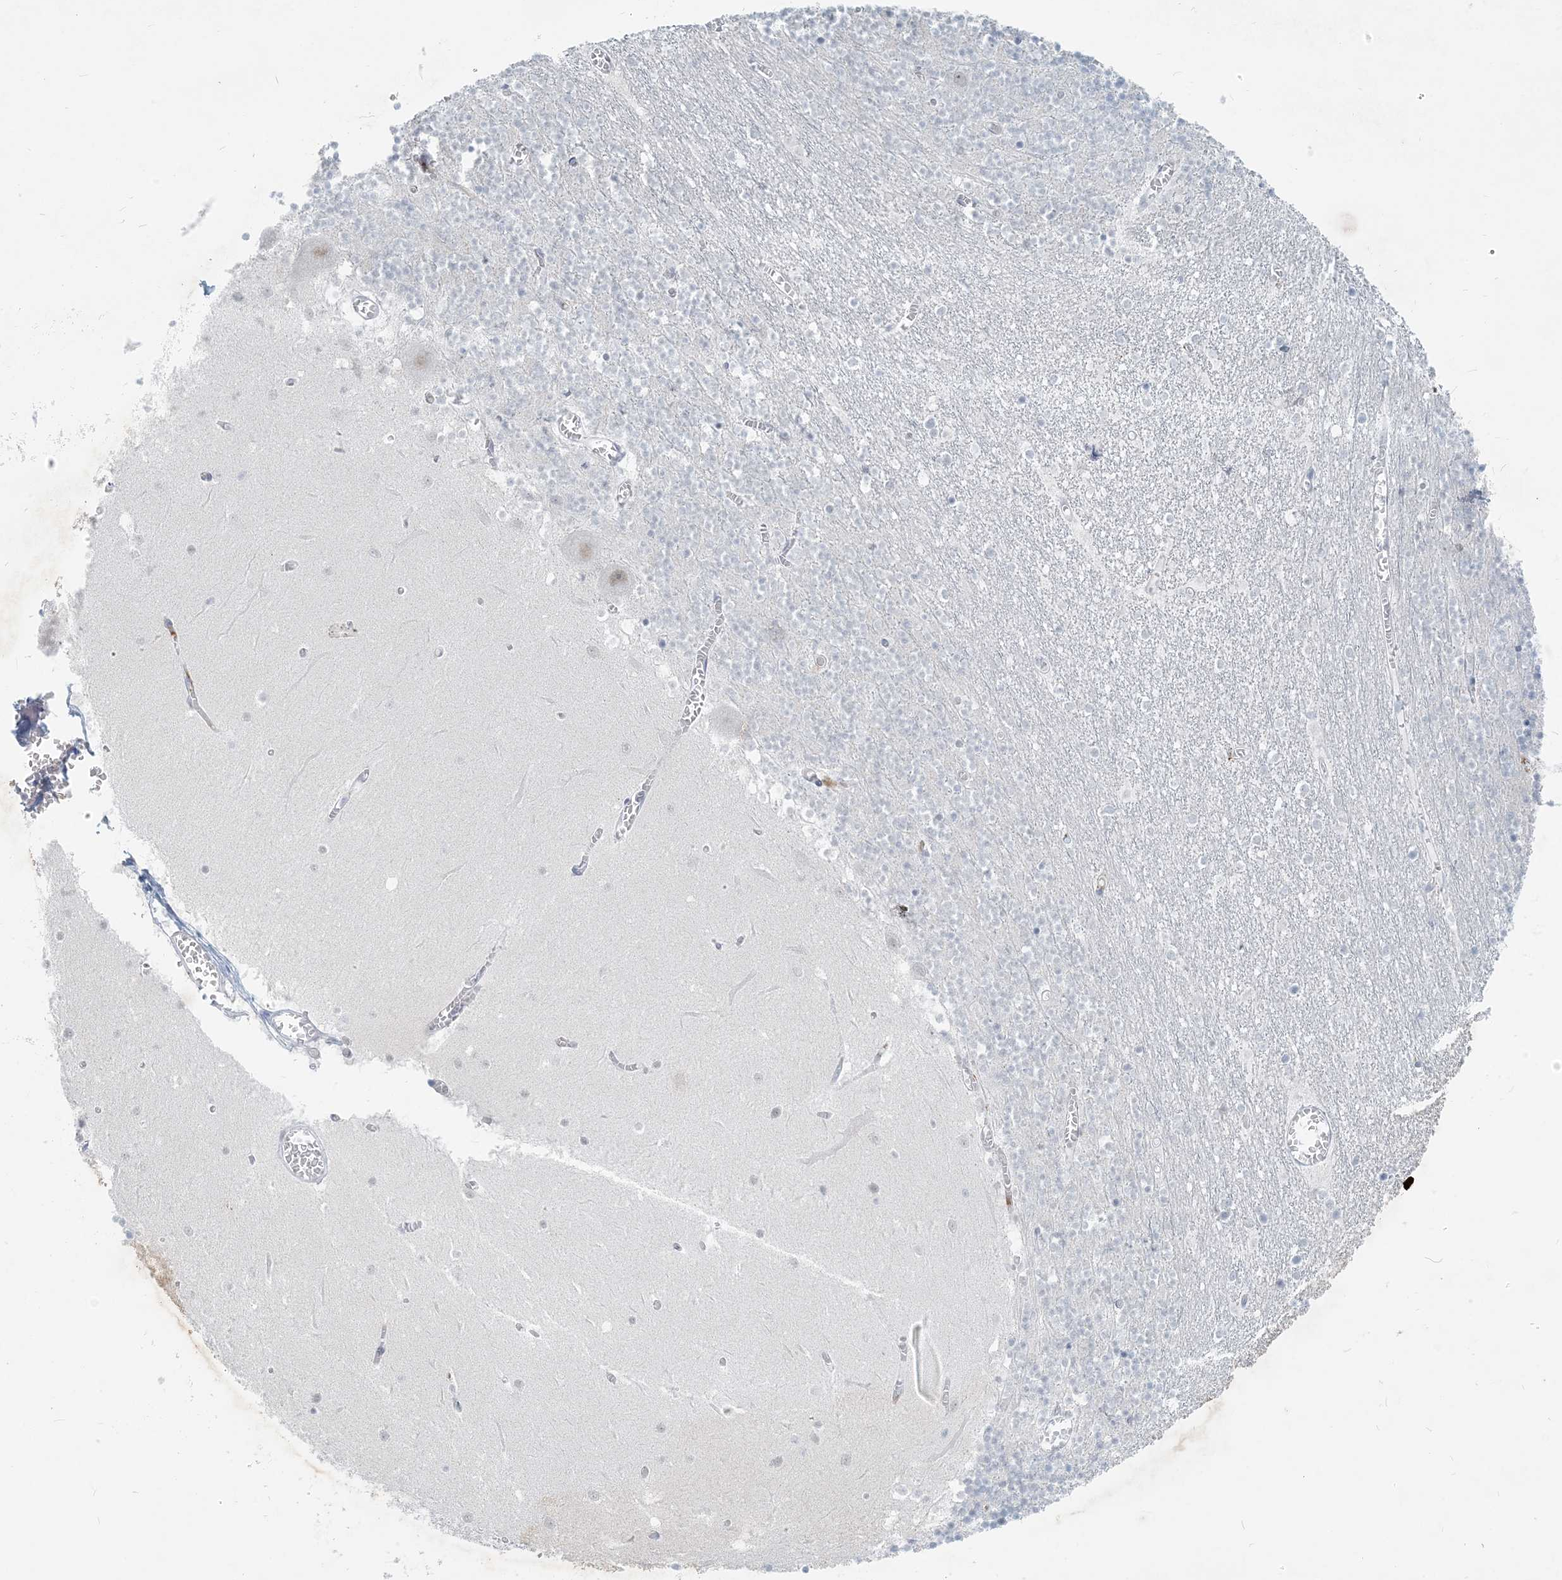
{"staining": {"intensity": "negative", "quantity": "none", "location": "none"}, "tissue": "cerebellum", "cell_type": "Cells in granular layer", "image_type": "normal", "snomed": [{"axis": "morphology", "description": "Normal tissue, NOS"}, {"axis": "topography", "description": "Cerebellum"}], "caption": "Human cerebellum stained for a protein using immunohistochemistry (IHC) shows no staining in cells in granular layer.", "gene": "SCML1", "patient": {"sex": "female", "age": 28}}